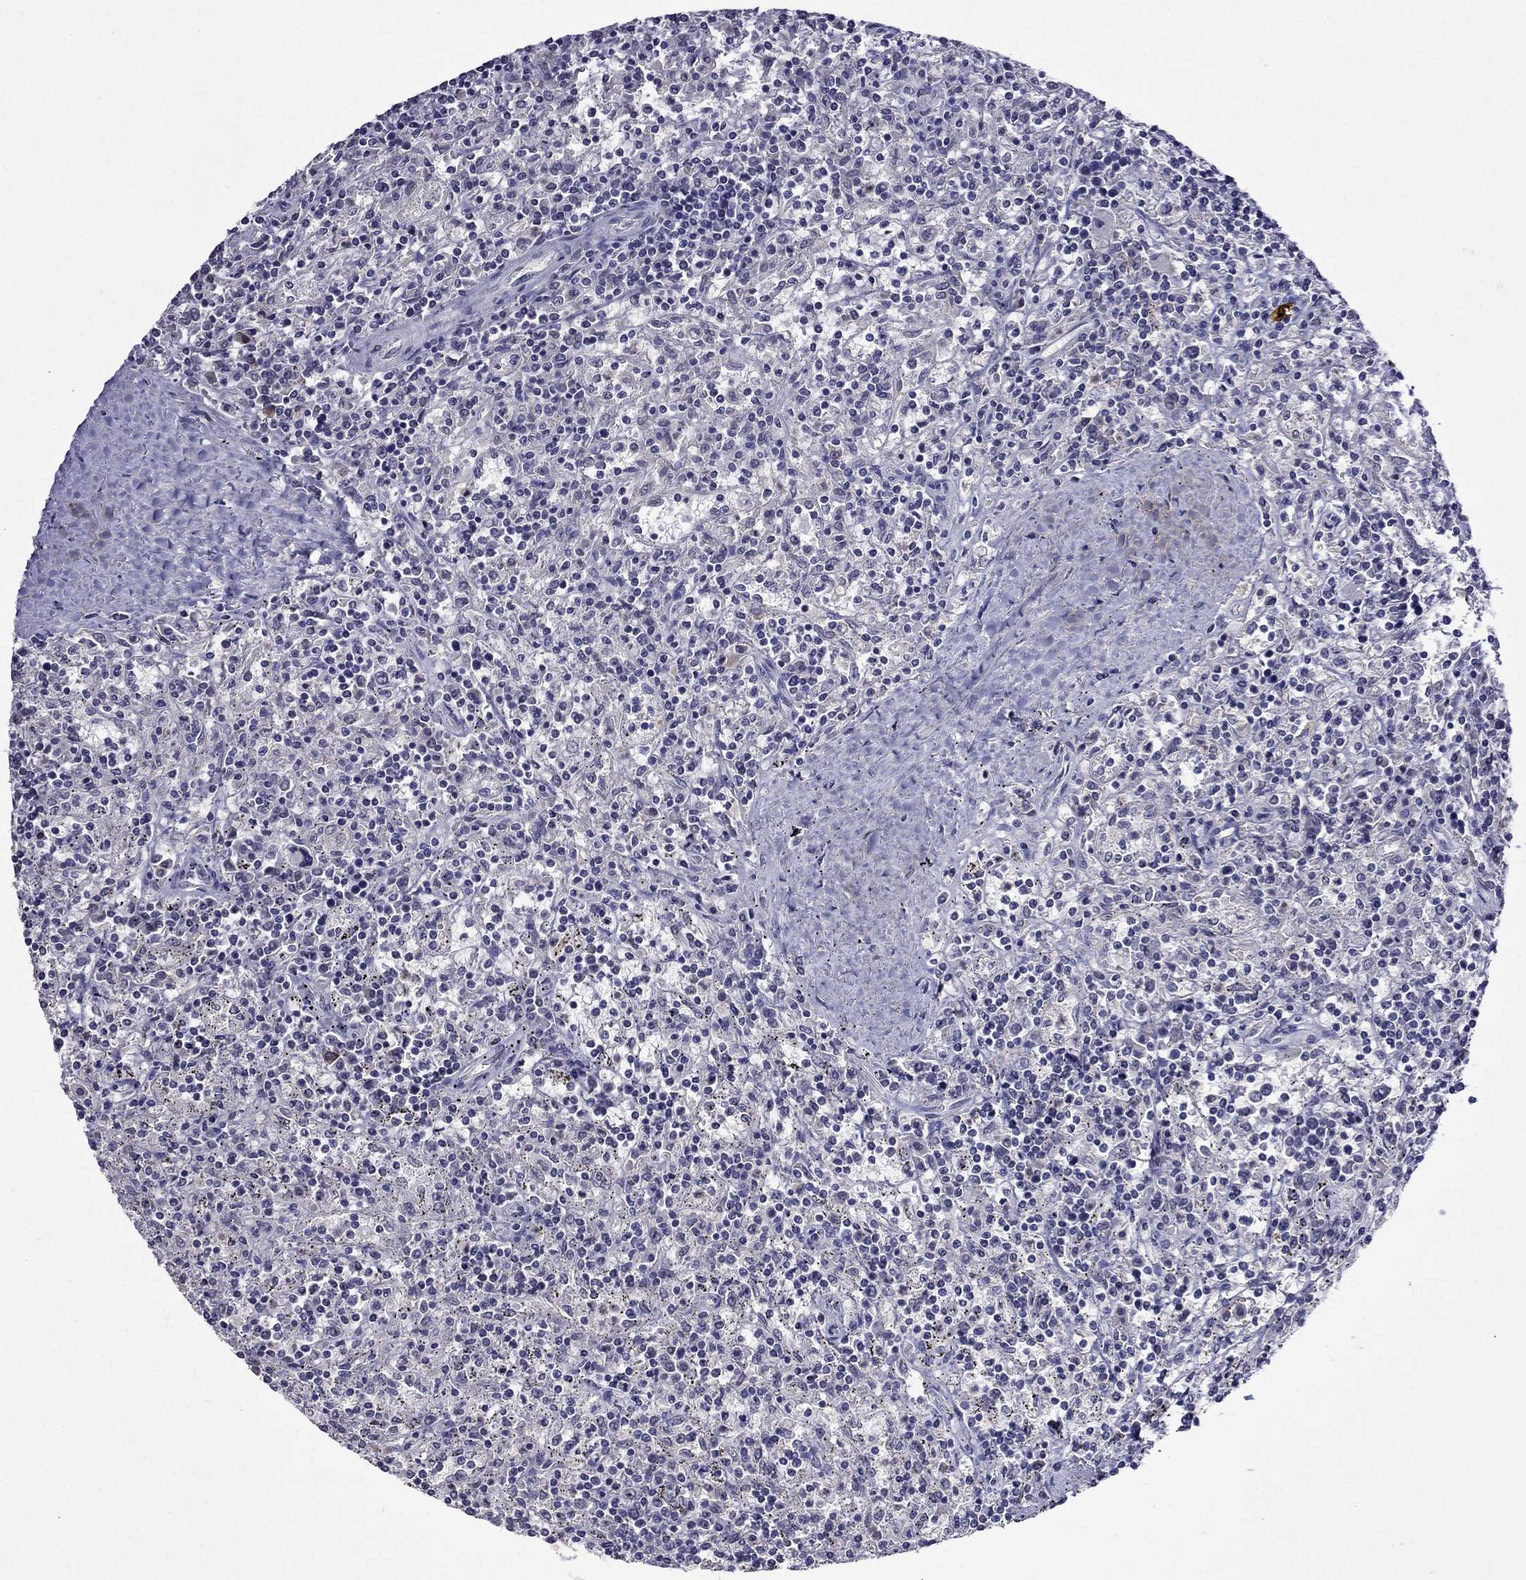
{"staining": {"intensity": "negative", "quantity": "none", "location": "none"}, "tissue": "lymphoma", "cell_type": "Tumor cells", "image_type": "cancer", "snomed": [{"axis": "morphology", "description": "Malignant lymphoma, non-Hodgkin's type, Low grade"}, {"axis": "topography", "description": "Spleen"}], "caption": "This is an immunohistochemistry micrograph of lymphoma. There is no expression in tumor cells.", "gene": "STAR", "patient": {"sex": "male", "age": 62}}